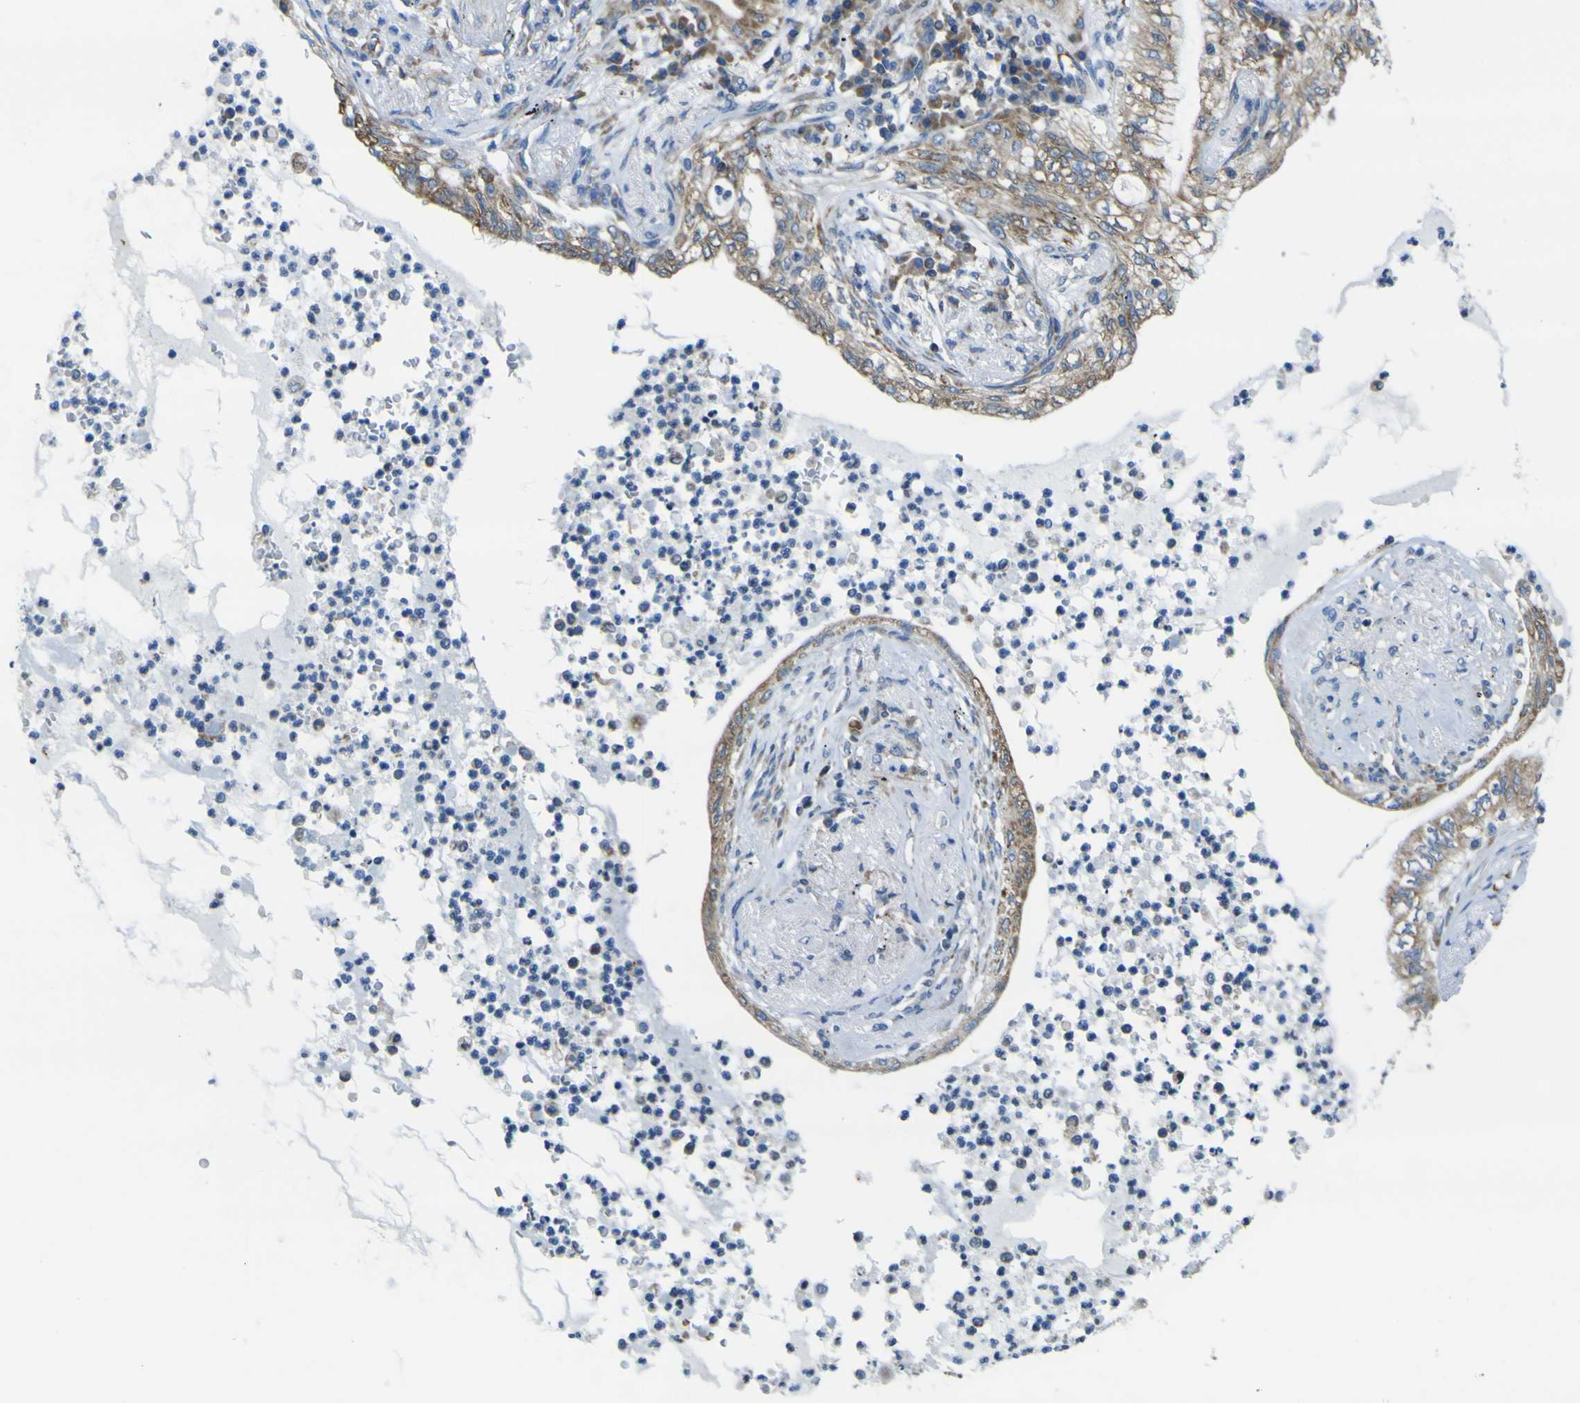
{"staining": {"intensity": "moderate", "quantity": ">75%", "location": "cytoplasmic/membranous"}, "tissue": "lung cancer", "cell_type": "Tumor cells", "image_type": "cancer", "snomed": [{"axis": "morphology", "description": "Normal tissue, NOS"}, {"axis": "morphology", "description": "Adenocarcinoma, NOS"}, {"axis": "topography", "description": "Bronchus"}, {"axis": "topography", "description": "Lung"}], "caption": "Immunohistochemical staining of lung cancer (adenocarcinoma) demonstrates medium levels of moderate cytoplasmic/membranous protein staining in approximately >75% of tumor cells.", "gene": "STIM1", "patient": {"sex": "female", "age": 70}}